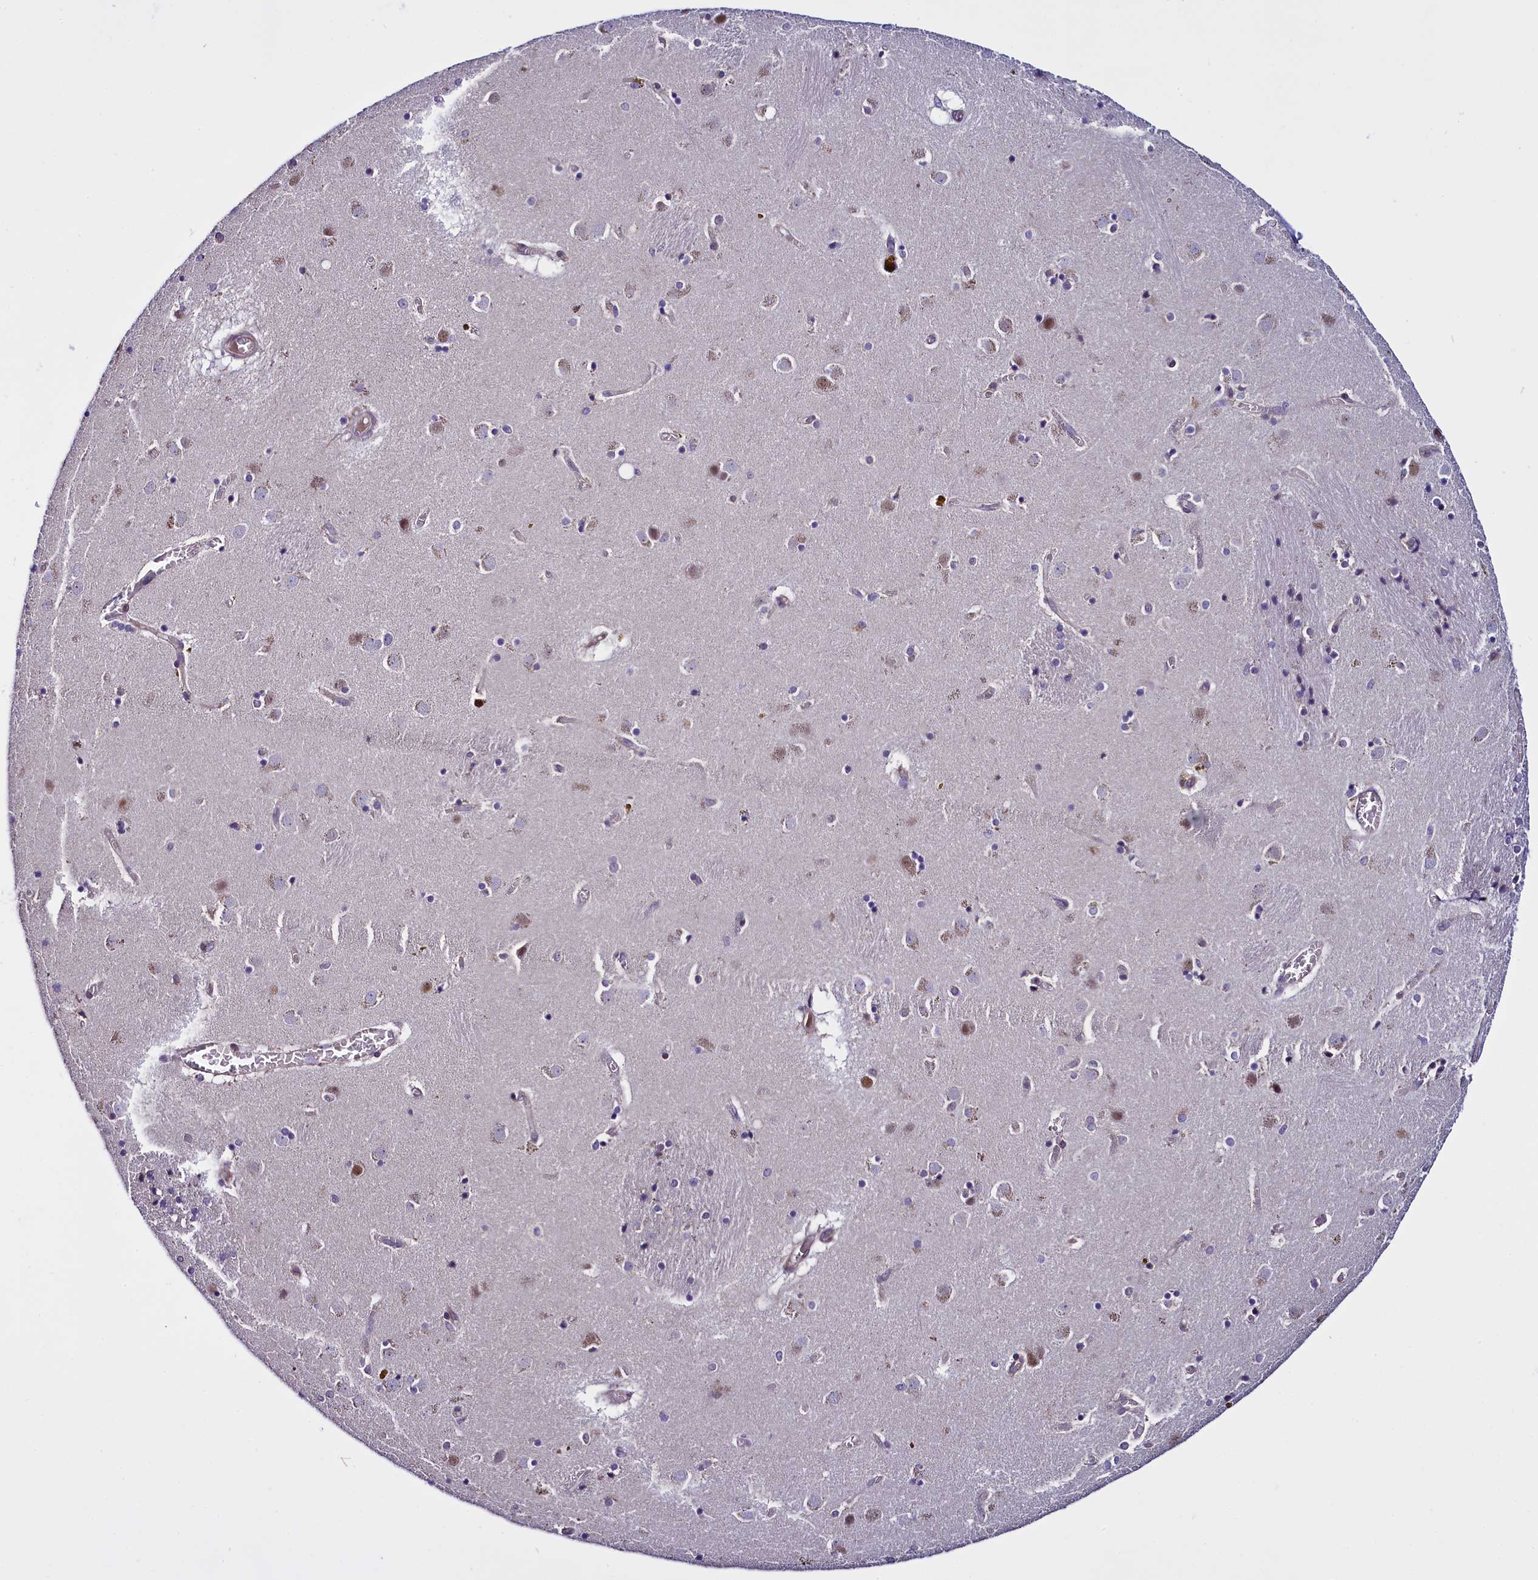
{"staining": {"intensity": "negative", "quantity": "none", "location": "none"}, "tissue": "caudate", "cell_type": "Glial cells", "image_type": "normal", "snomed": [{"axis": "morphology", "description": "Normal tissue, NOS"}, {"axis": "topography", "description": "Lateral ventricle wall"}], "caption": "This is an IHC photomicrograph of normal caudate. There is no staining in glial cells.", "gene": "UACA", "patient": {"sex": "male", "age": 70}}